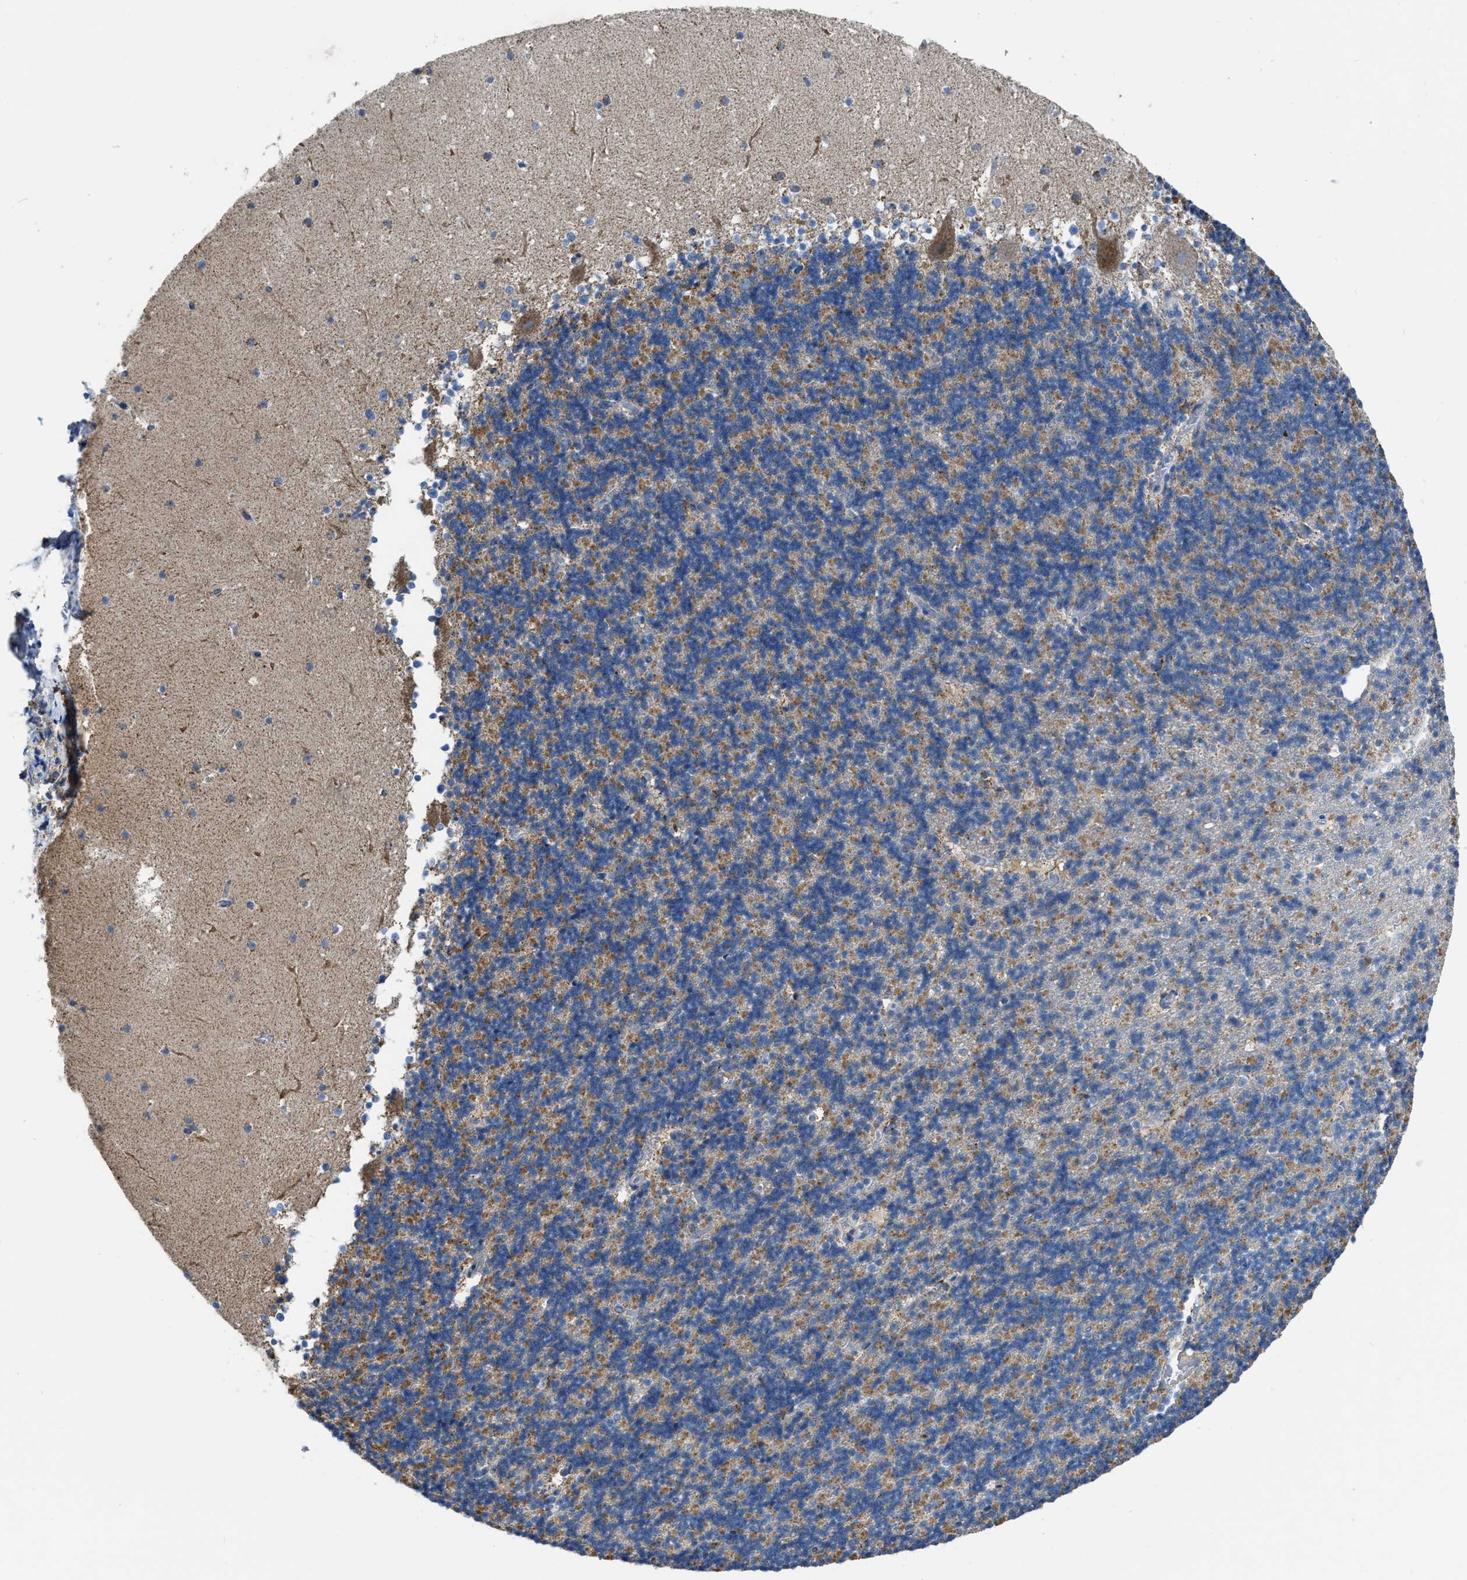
{"staining": {"intensity": "moderate", "quantity": ">75%", "location": "cytoplasmic/membranous"}, "tissue": "cerebellum", "cell_type": "Cells in granular layer", "image_type": "normal", "snomed": [{"axis": "morphology", "description": "Normal tissue, NOS"}, {"axis": "topography", "description": "Cerebellum"}], "caption": "Immunohistochemistry image of benign cerebellum: human cerebellum stained using immunohistochemistry (IHC) shows medium levels of moderate protein expression localized specifically in the cytoplasmic/membranous of cells in granular layer, appearing as a cytoplasmic/membranous brown color.", "gene": "ETFB", "patient": {"sex": "male", "age": 45}}